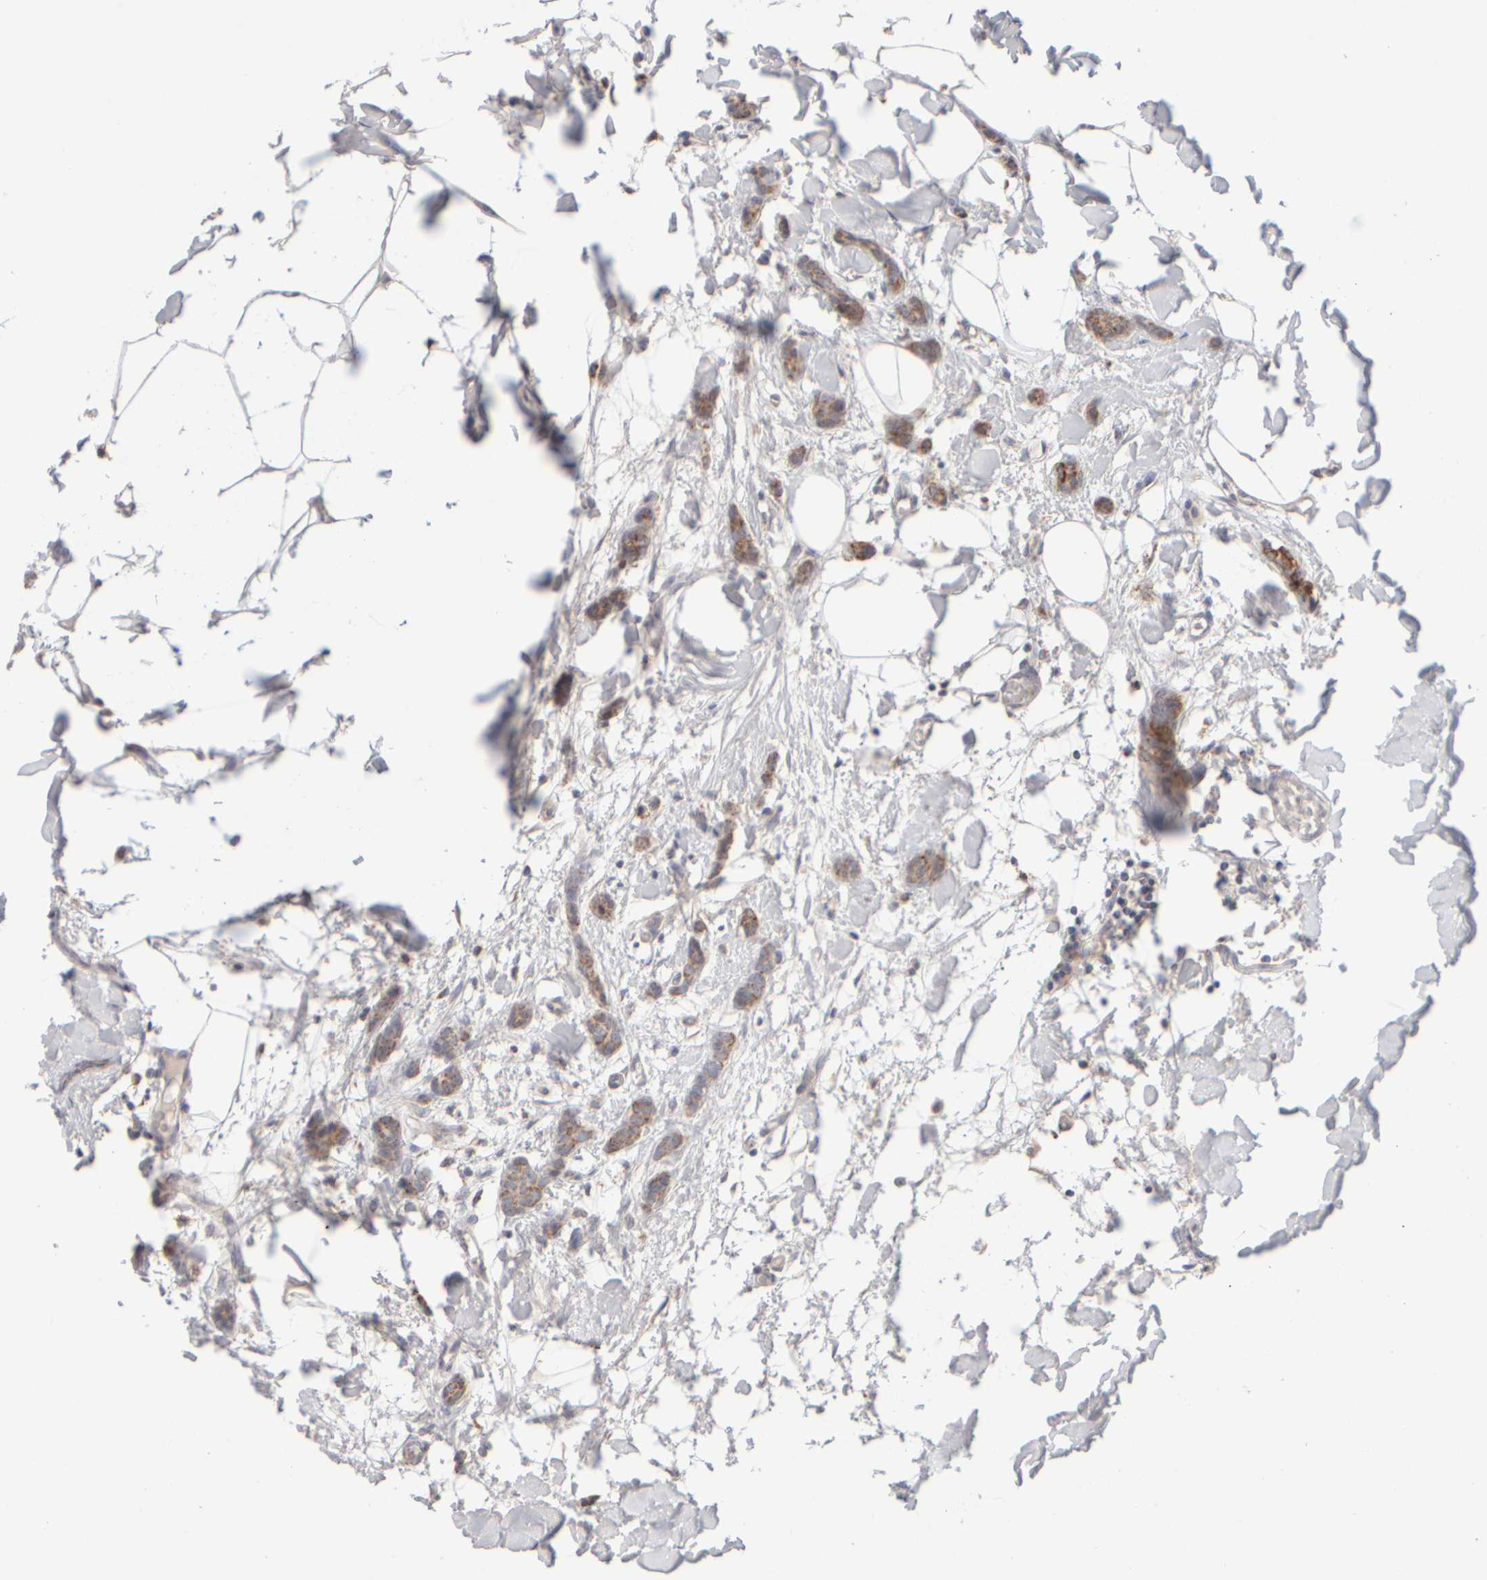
{"staining": {"intensity": "moderate", "quantity": ">75%", "location": "cytoplasmic/membranous"}, "tissue": "breast cancer", "cell_type": "Tumor cells", "image_type": "cancer", "snomed": [{"axis": "morphology", "description": "Lobular carcinoma"}, {"axis": "topography", "description": "Skin"}, {"axis": "topography", "description": "Breast"}], "caption": "Protein analysis of breast lobular carcinoma tissue exhibits moderate cytoplasmic/membranous positivity in about >75% of tumor cells. (DAB = brown stain, brightfield microscopy at high magnification).", "gene": "ZNF112", "patient": {"sex": "female", "age": 46}}